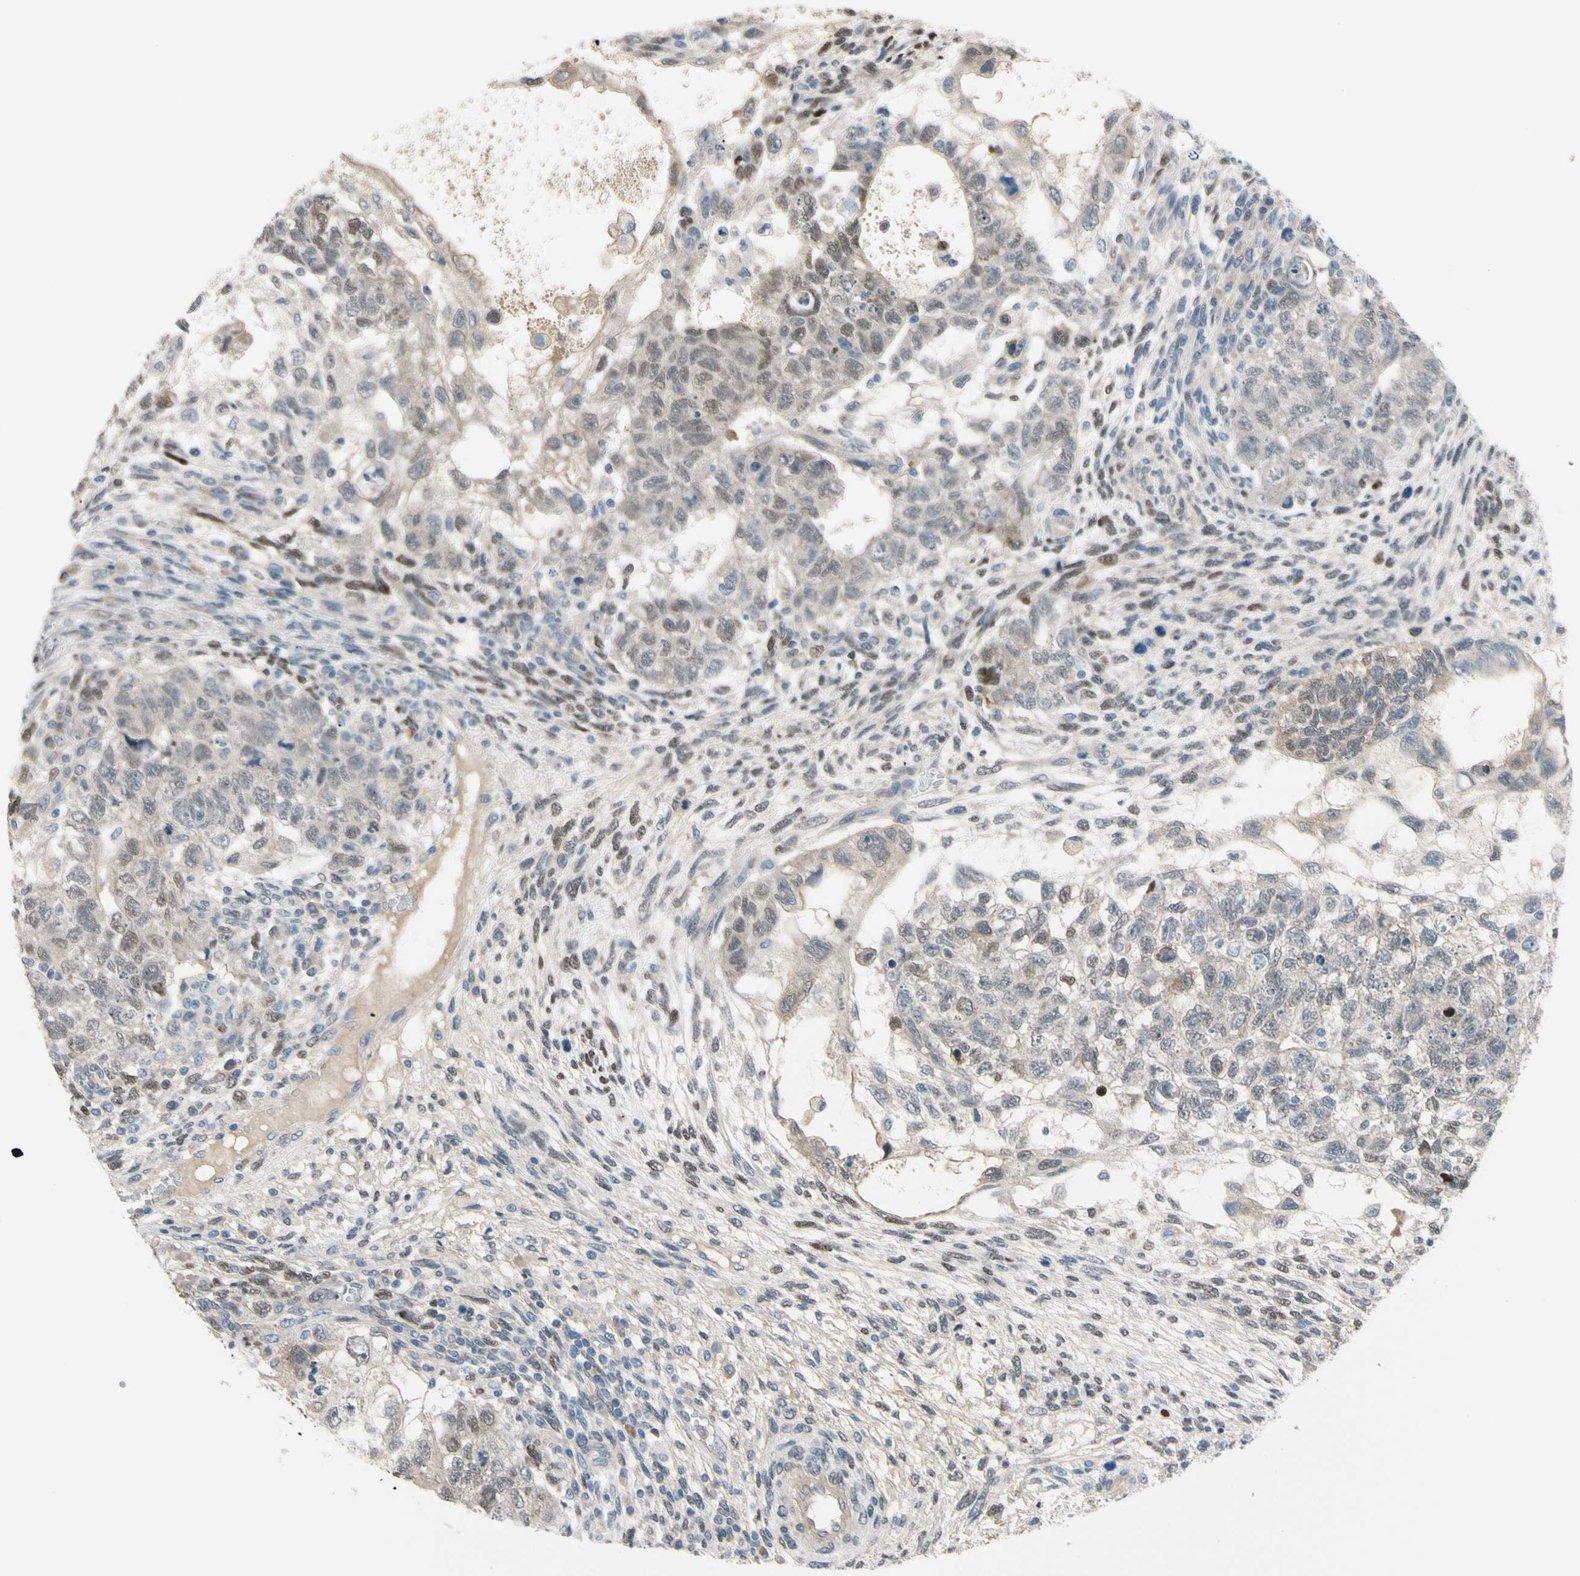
{"staining": {"intensity": "weak", "quantity": "25%-75%", "location": "cytoplasmic/membranous,nuclear"}, "tissue": "testis cancer", "cell_type": "Tumor cells", "image_type": "cancer", "snomed": [{"axis": "morphology", "description": "Normal tissue, NOS"}, {"axis": "morphology", "description": "Carcinoma, Embryonal, NOS"}, {"axis": "topography", "description": "Testis"}], "caption": "An immunohistochemistry photomicrograph of tumor tissue is shown. Protein staining in brown labels weak cytoplasmic/membranous and nuclear positivity in testis cancer within tumor cells. The protein is stained brown, and the nuclei are stained in blue (DAB (3,3'-diaminobenzidine) IHC with brightfield microscopy, high magnification).", "gene": "CFAP36", "patient": {"sex": "male", "age": 36}}